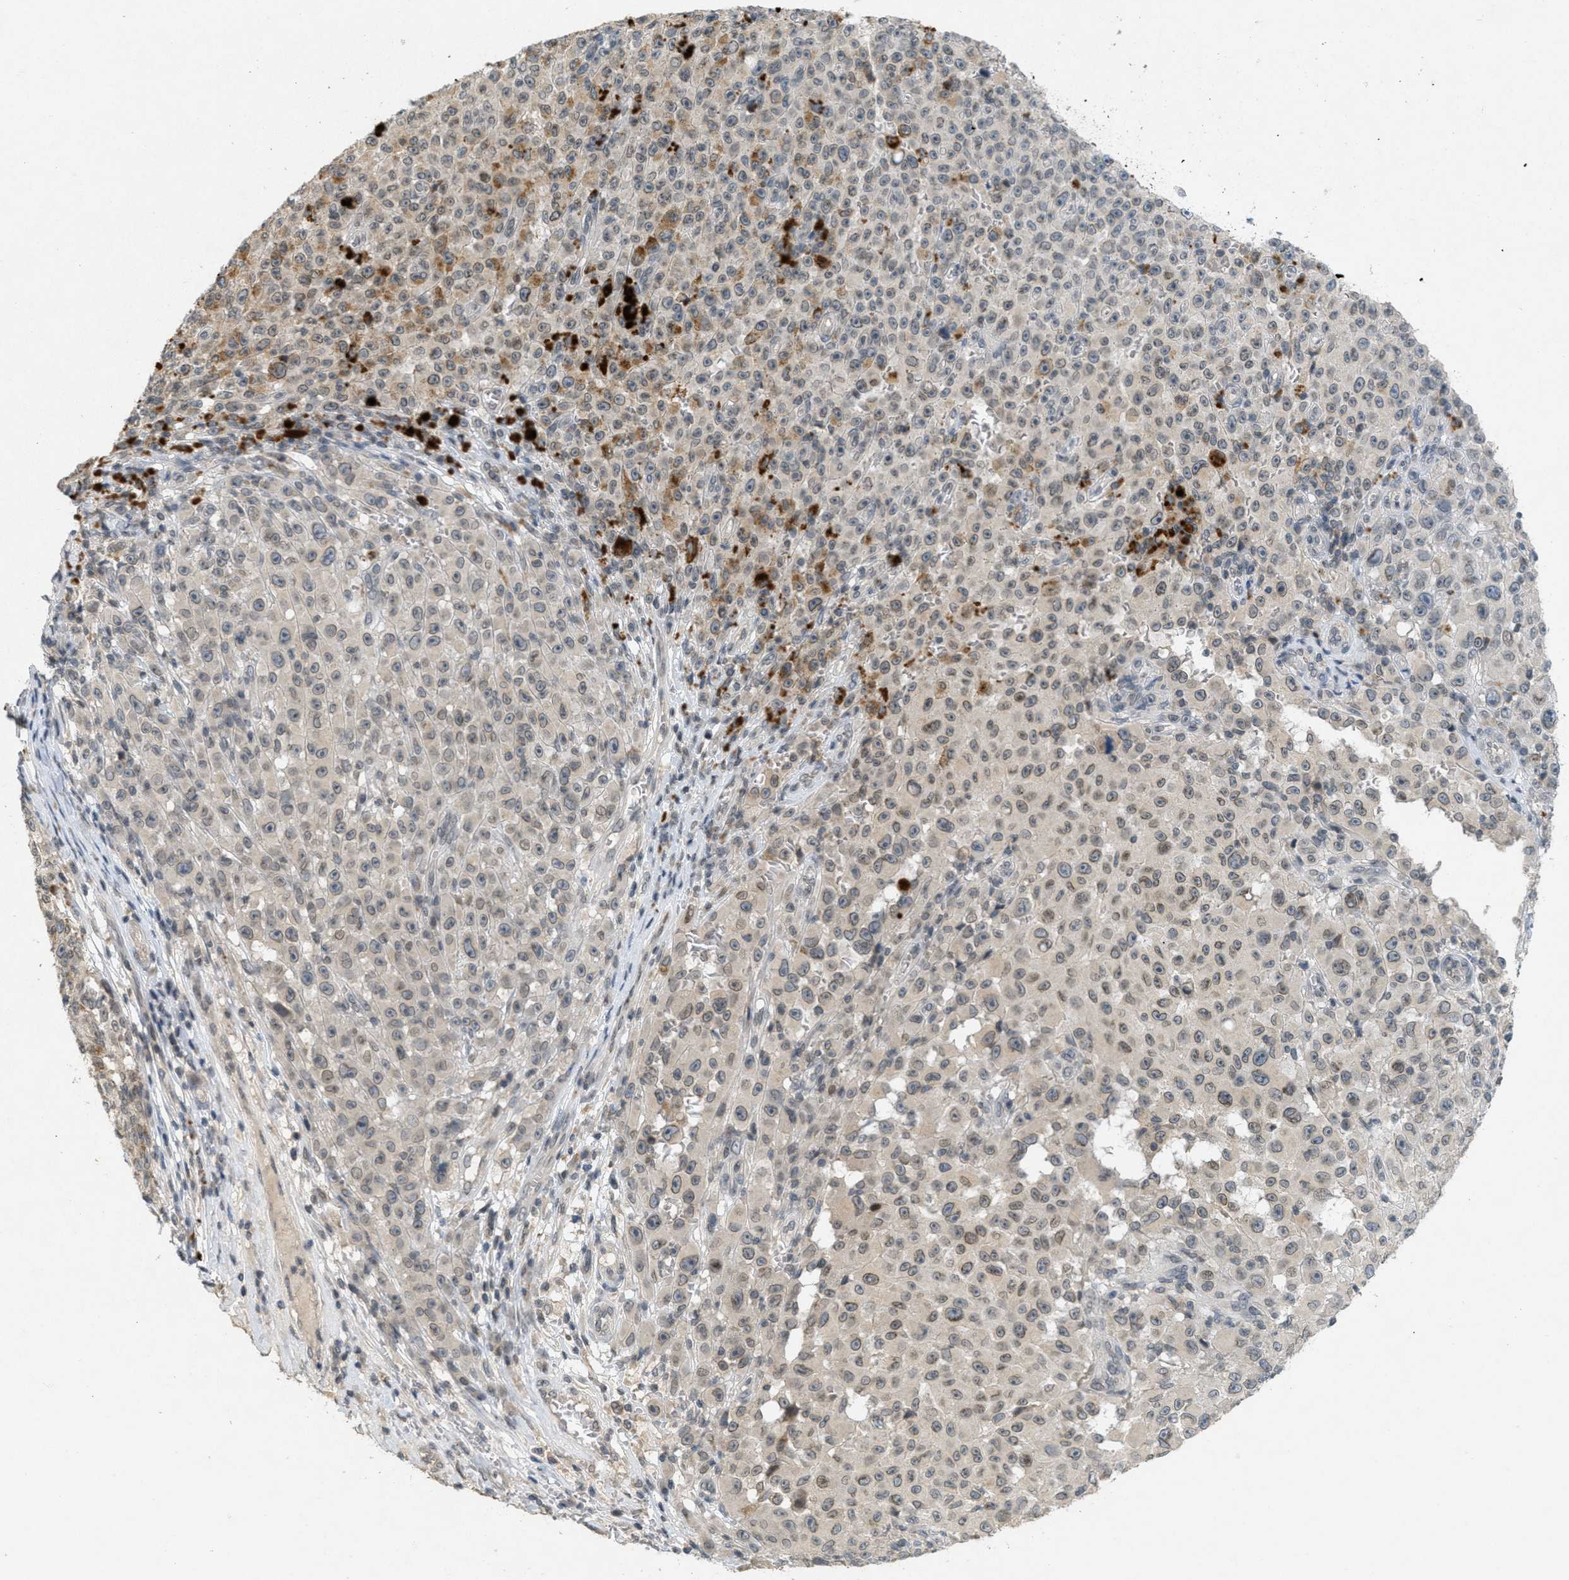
{"staining": {"intensity": "weak", "quantity": "25%-75%", "location": "cytoplasmic/membranous,nuclear"}, "tissue": "melanoma", "cell_type": "Tumor cells", "image_type": "cancer", "snomed": [{"axis": "morphology", "description": "Malignant melanoma, NOS"}, {"axis": "topography", "description": "Skin"}], "caption": "This histopathology image demonstrates IHC staining of human malignant melanoma, with low weak cytoplasmic/membranous and nuclear positivity in about 25%-75% of tumor cells.", "gene": "ABHD6", "patient": {"sex": "female", "age": 82}}